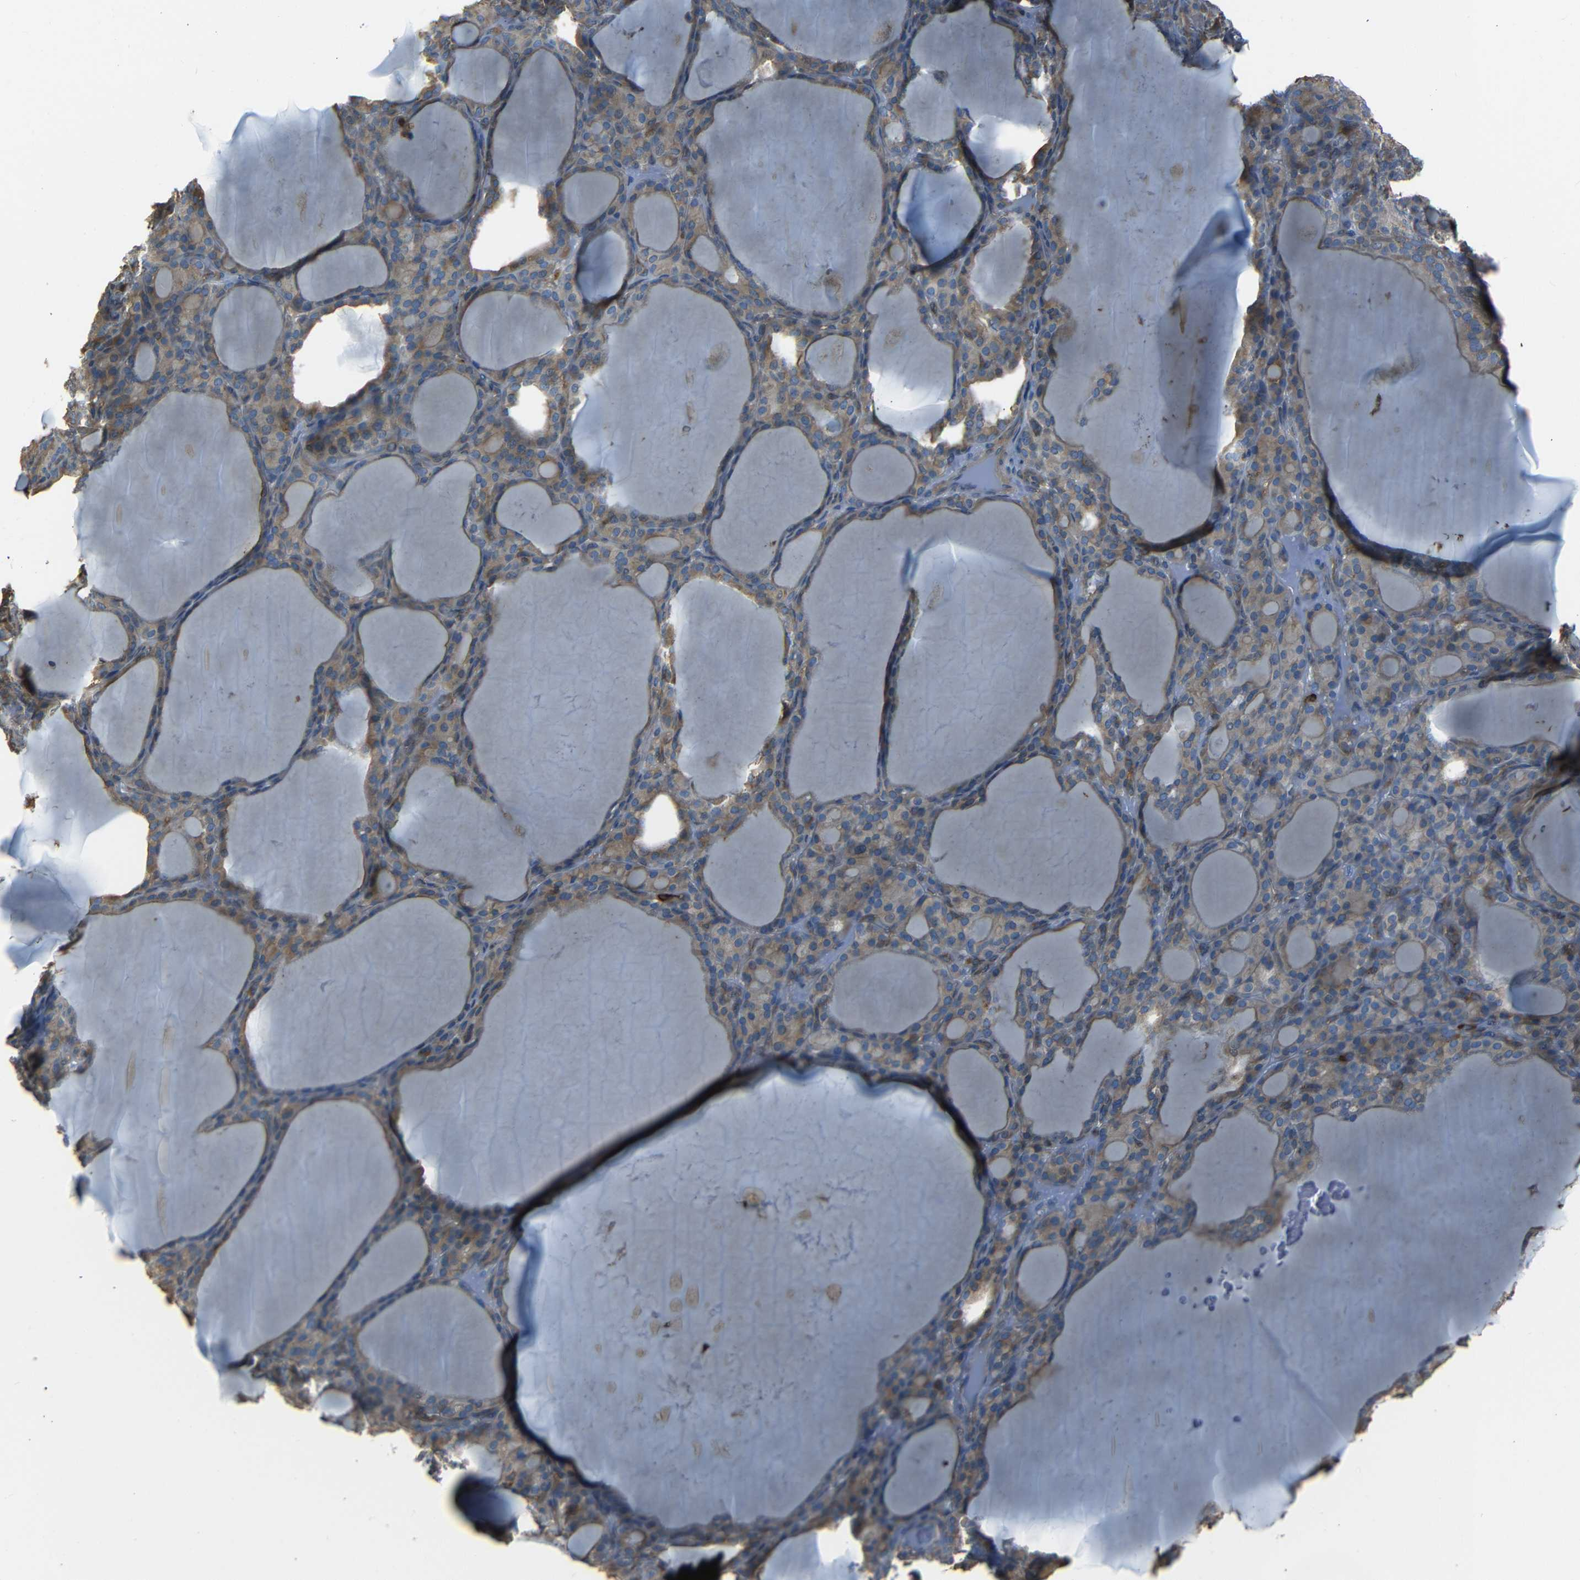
{"staining": {"intensity": "weak", "quantity": ">75%", "location": "cytoplasmic/membranous"}, "tissue": "thyroid gland", "cell_type": "Glandular cells", "image_type": "normal", "snomed": [{"axis": "morphology", "description": "Normal tissue, NOS"}, {"axis": "topography", "description": "Thyroid gland"}], "caption": "Brown immunohistochemical staining in normal thyroid gland demonstrates weak cytoplasmic/membranous expression in about >75% of glandular cells.", "gene": "ADGRE5", "patient": {"sex": "female", "age": 28}}